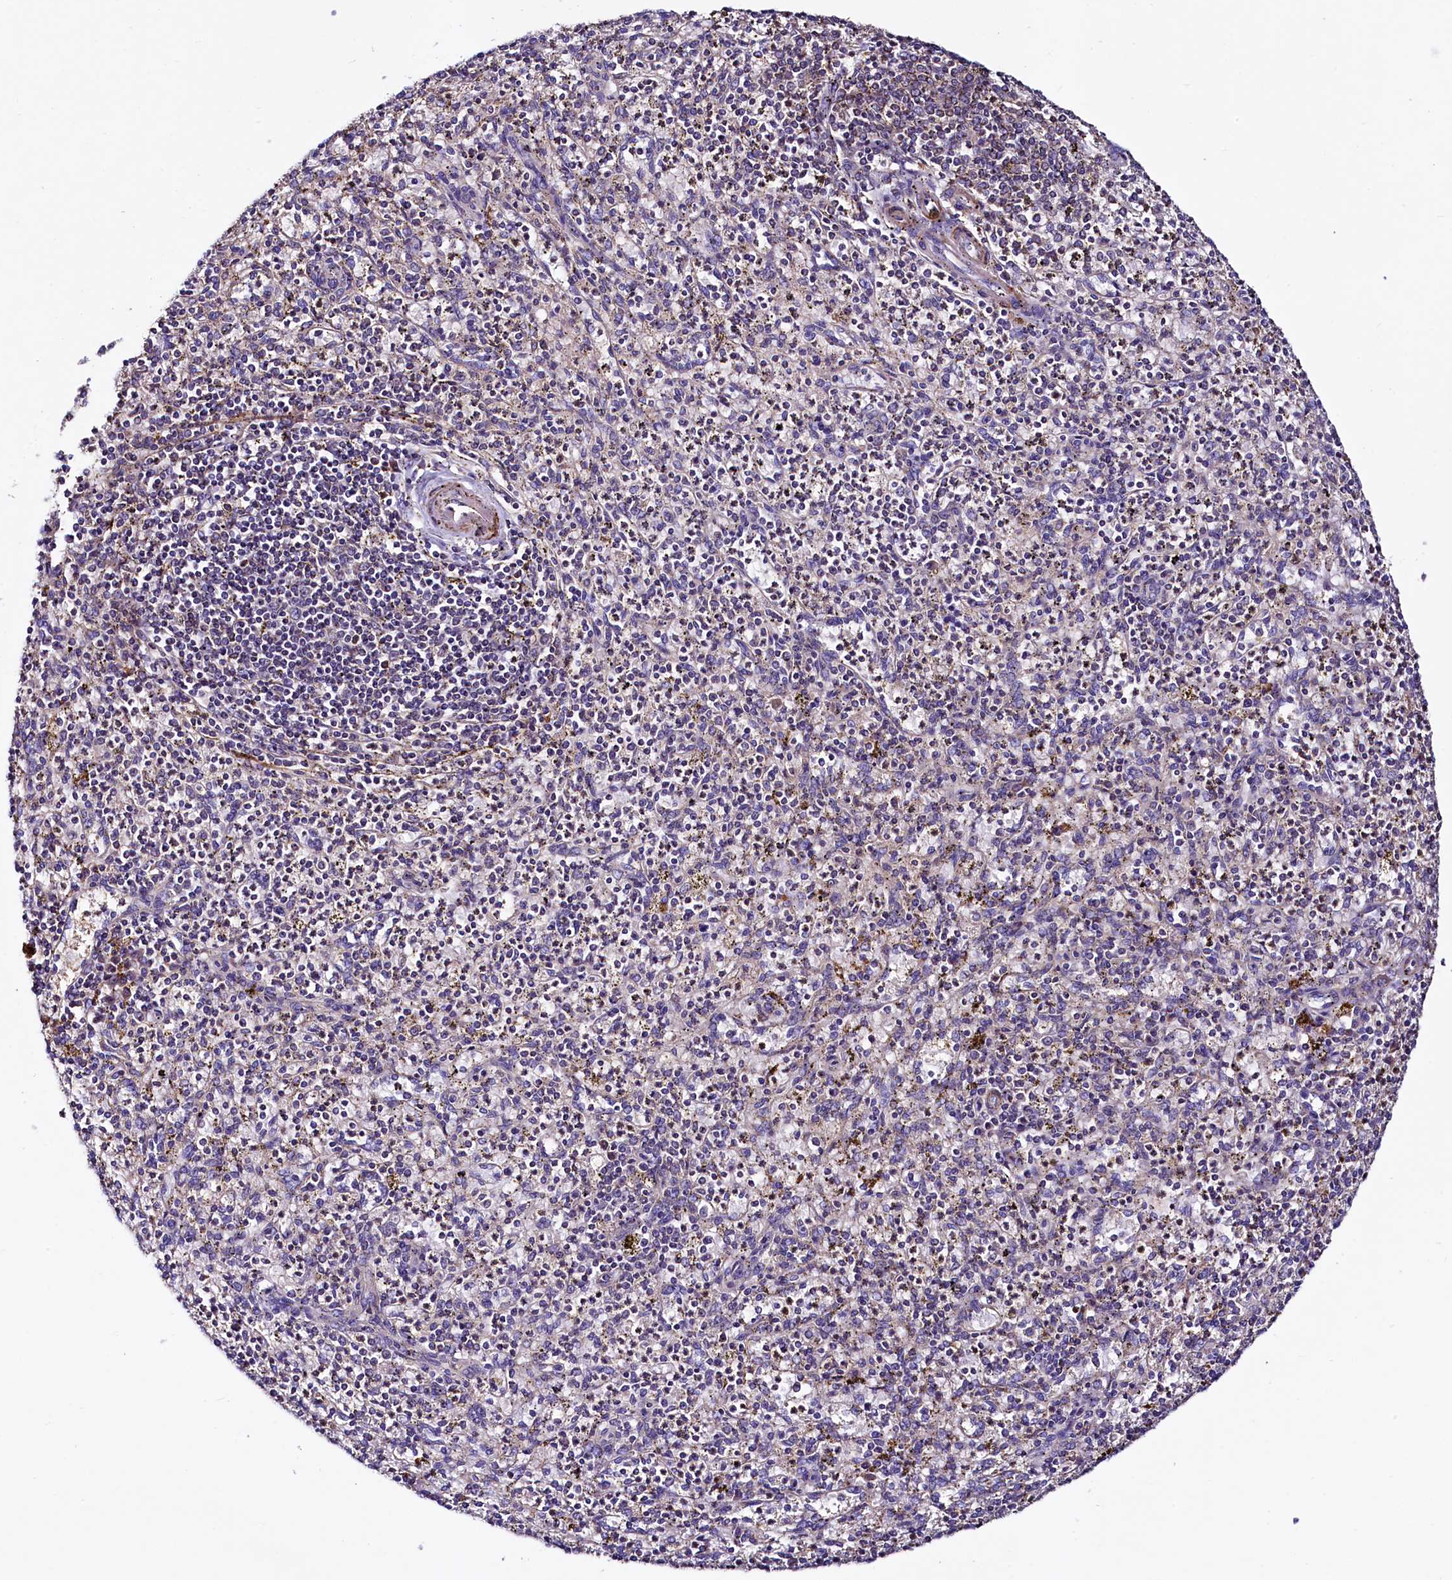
{"staining": {"intensity": "weak", "quantity": "<25%", "location": "cytoplasmic/membranous"}, "tissue": "spleen", "cell_type": "Cells in red pulp", "image_type": "normal", "snomed": [{"axis": "morphology", "description": "Normal tissue, NOS"}, {"axis": "topography", "description": "Spleen"}], "caption": "This micrograph is of benign spleen stained with immunohistochemistry (IHC) to label a protein in brown with the nuclei are counter-stained blue. There is no positivity in cells in red pulp.", "gene": "CIAO3", "patient": {"sex": "male", "age": 72}}